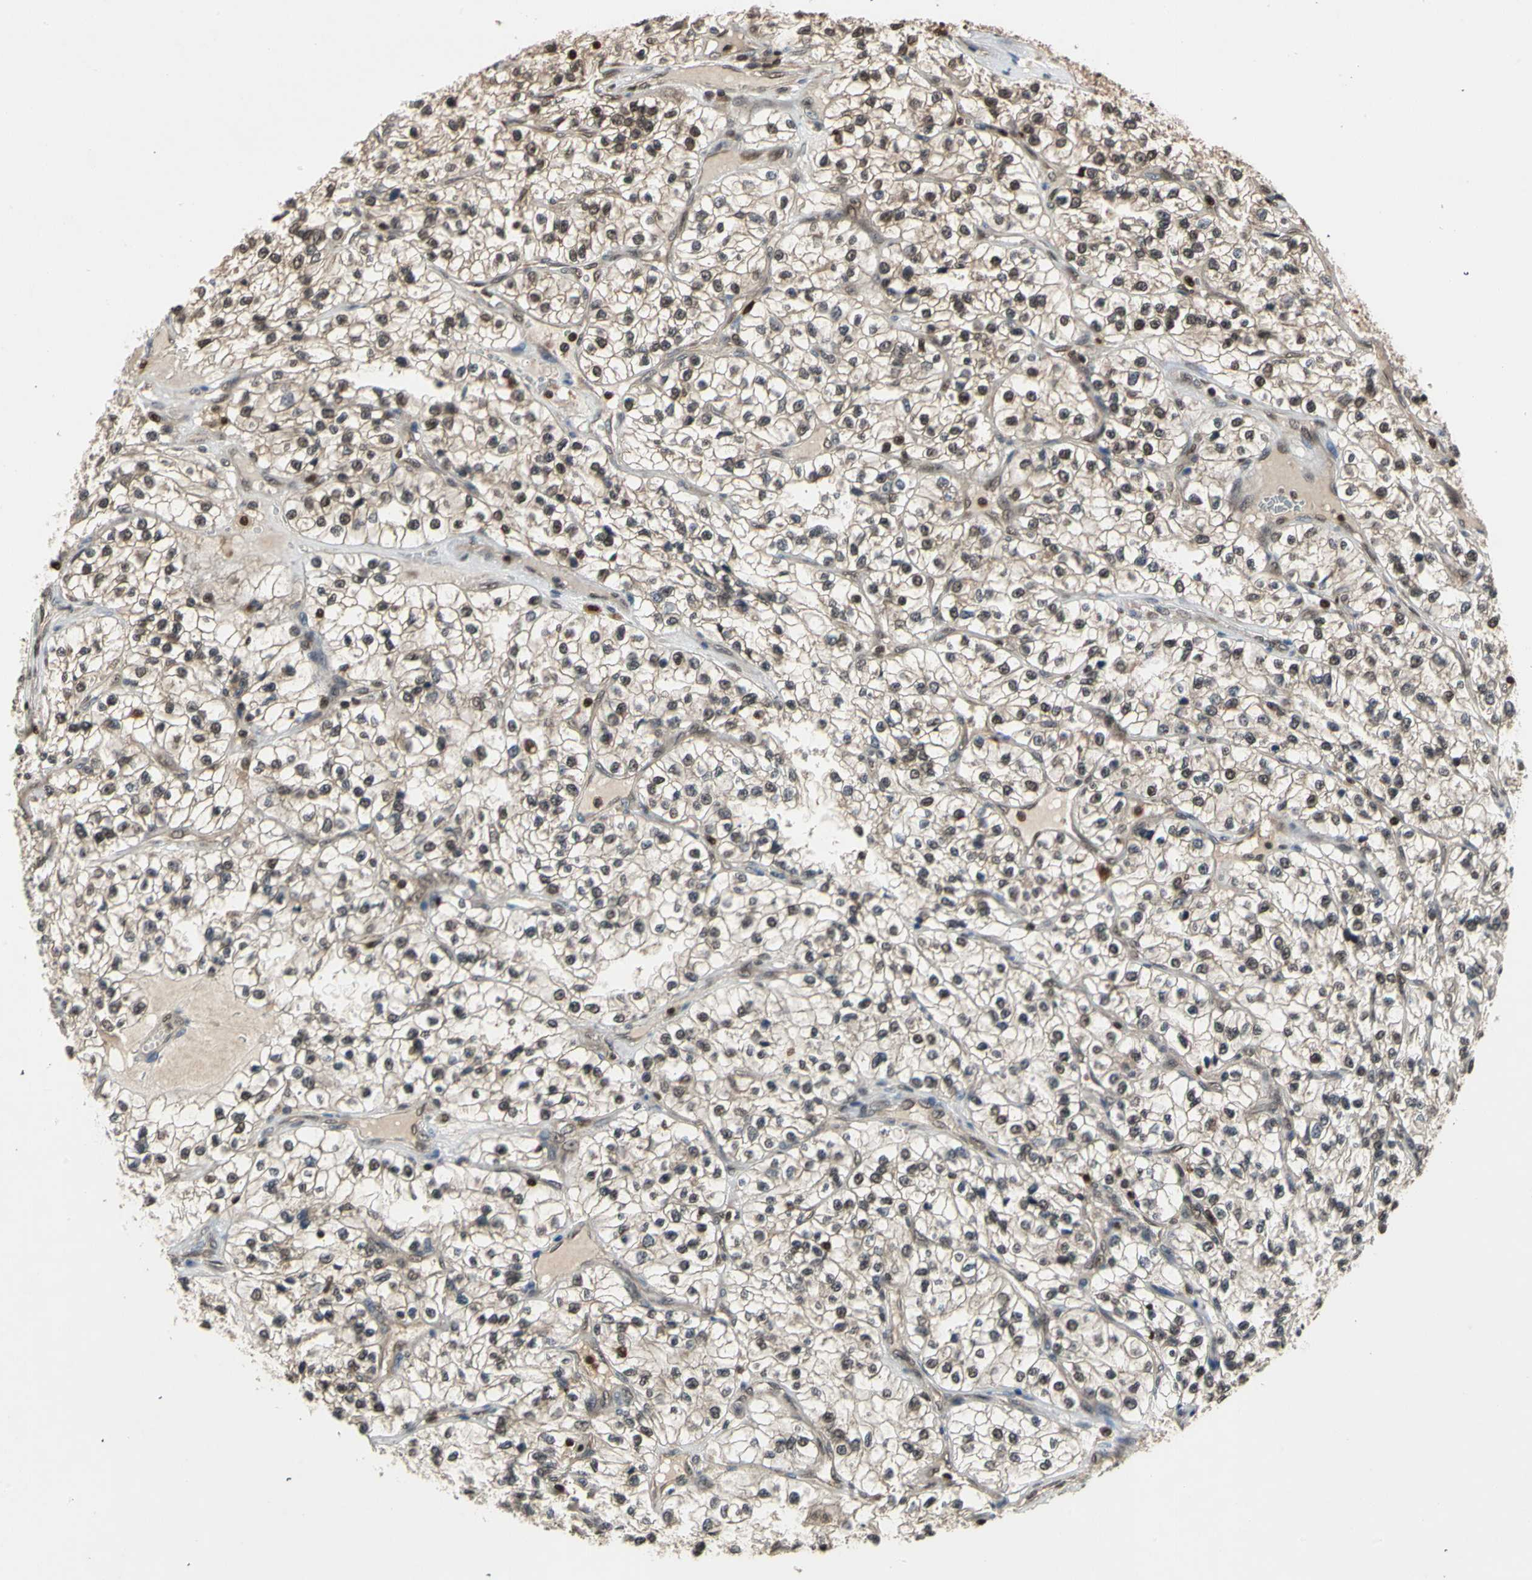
{"staining": {"intensity": "weak", "quantity": ">75%", "location": "cytoplasmic/membranous,nuclear"}, "tissue": "renal cancer", "cell_type": "Tumor cells", "image_type": "cancer", "snomed": [{"axis": "morphology", "description": "Adenocarcinoma, NOS"}, {"axis": "topography", "description": "Kidney"}], "caption": "The image displays immunohistochemical staining of adenocarcinoma (renal). There is weak cytoplasmic/membranous and nuclear staining is appreciated in approximately >75% of tumor cells.", "gene": "GSR", "patient": {"sex": "female", "age": 57}}